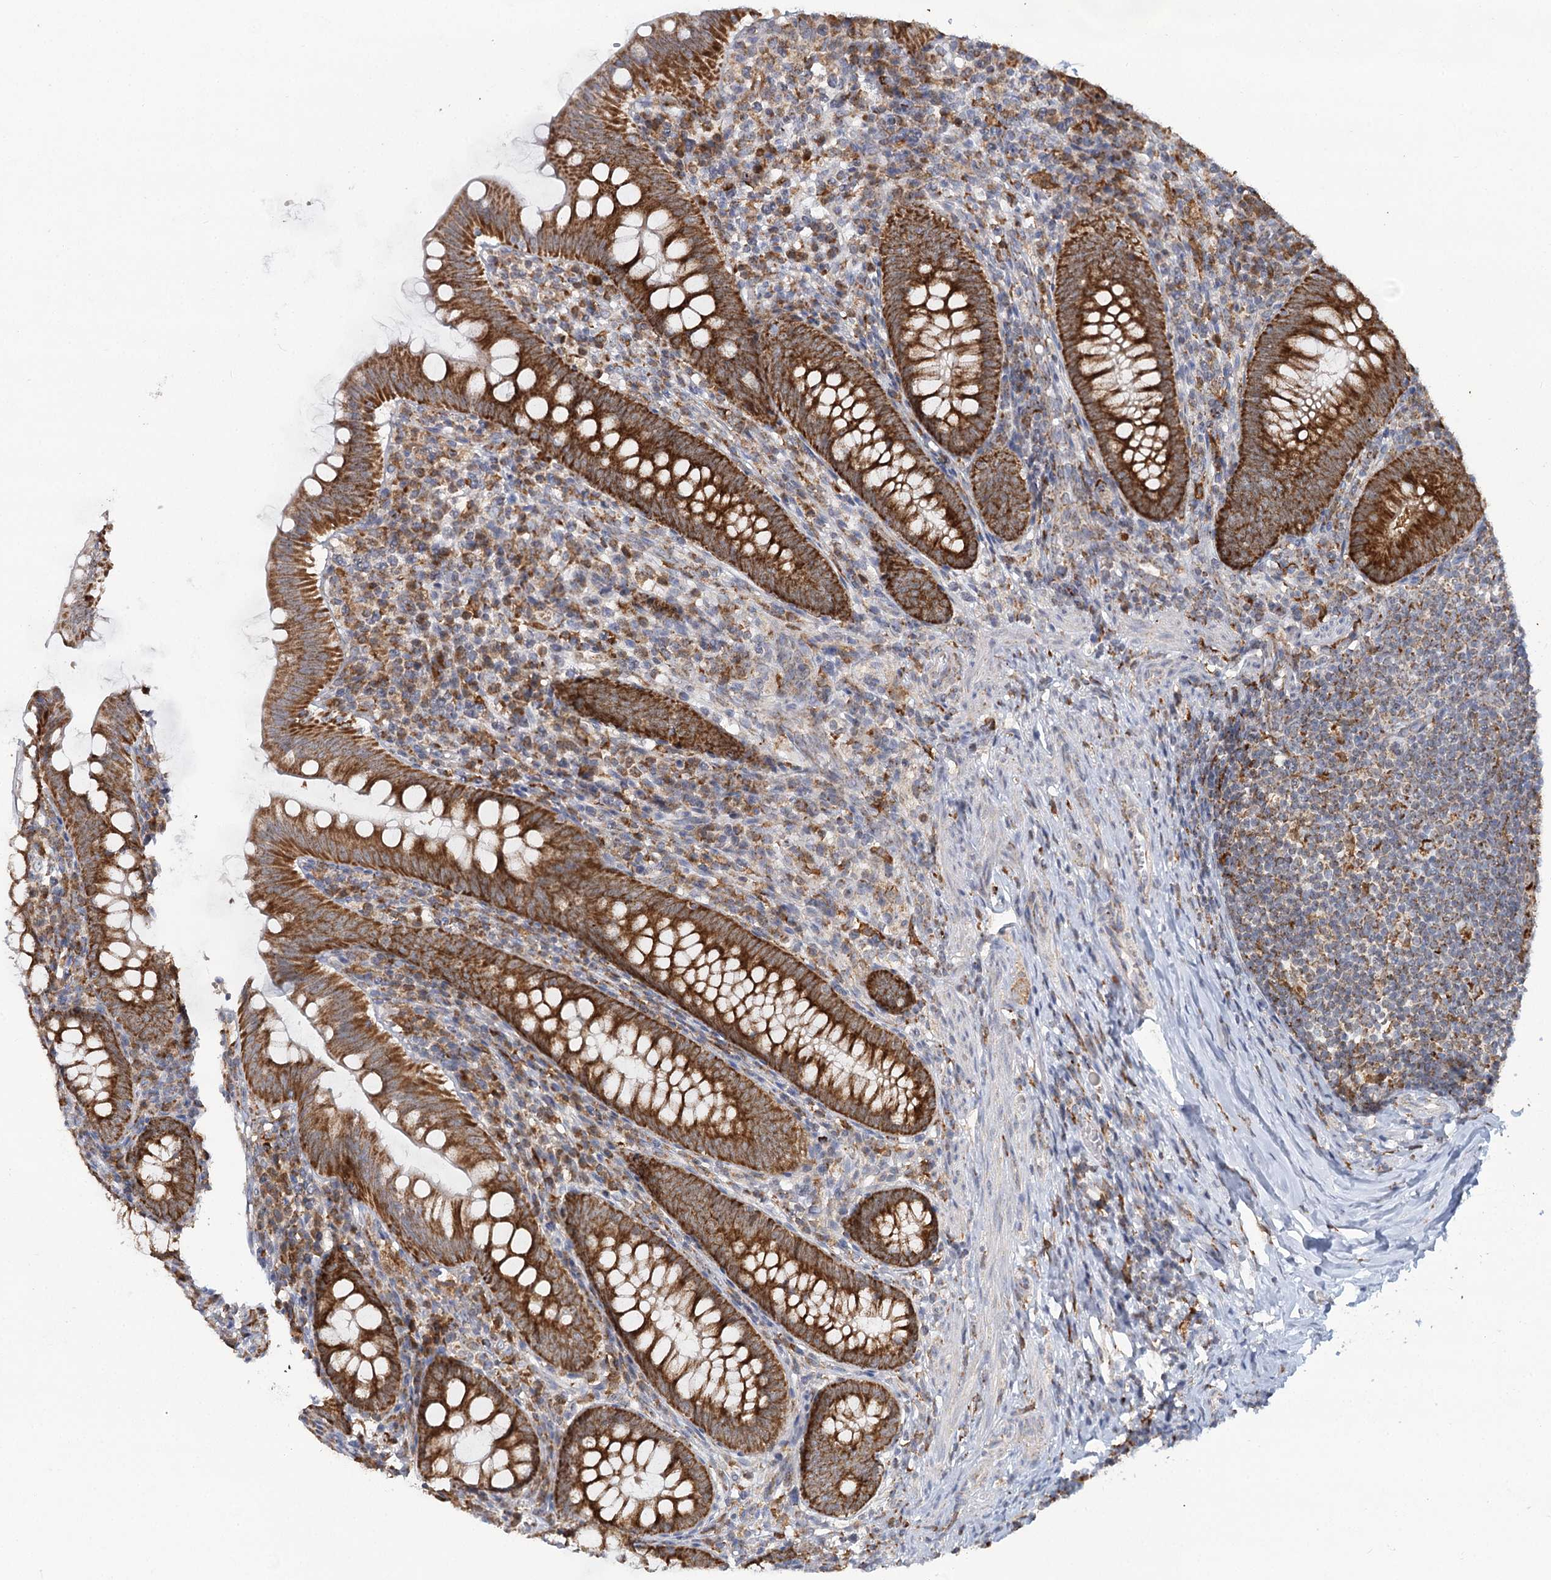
{"staining": {"intensity": "strong", "quantity": ">75%", "location": "cytoplasmic/membranous"}, "tissue": "appendix", "cell_type": "Glandular cells", "image_type": "normal", "snomed": [{"axis": "morphology", "description": "Normal tissue, NOS"}, {"axis": "topography", "description": "Appendix"}], "caption": "This is a photomicrograph of immunohistochemistry staining of unremarkable appendix, which shows strong staining in the cytoplasmic/membranous of glandular cells.", "gene": "TAS1R1", "patient": {"sex": "male", "age": 14}}